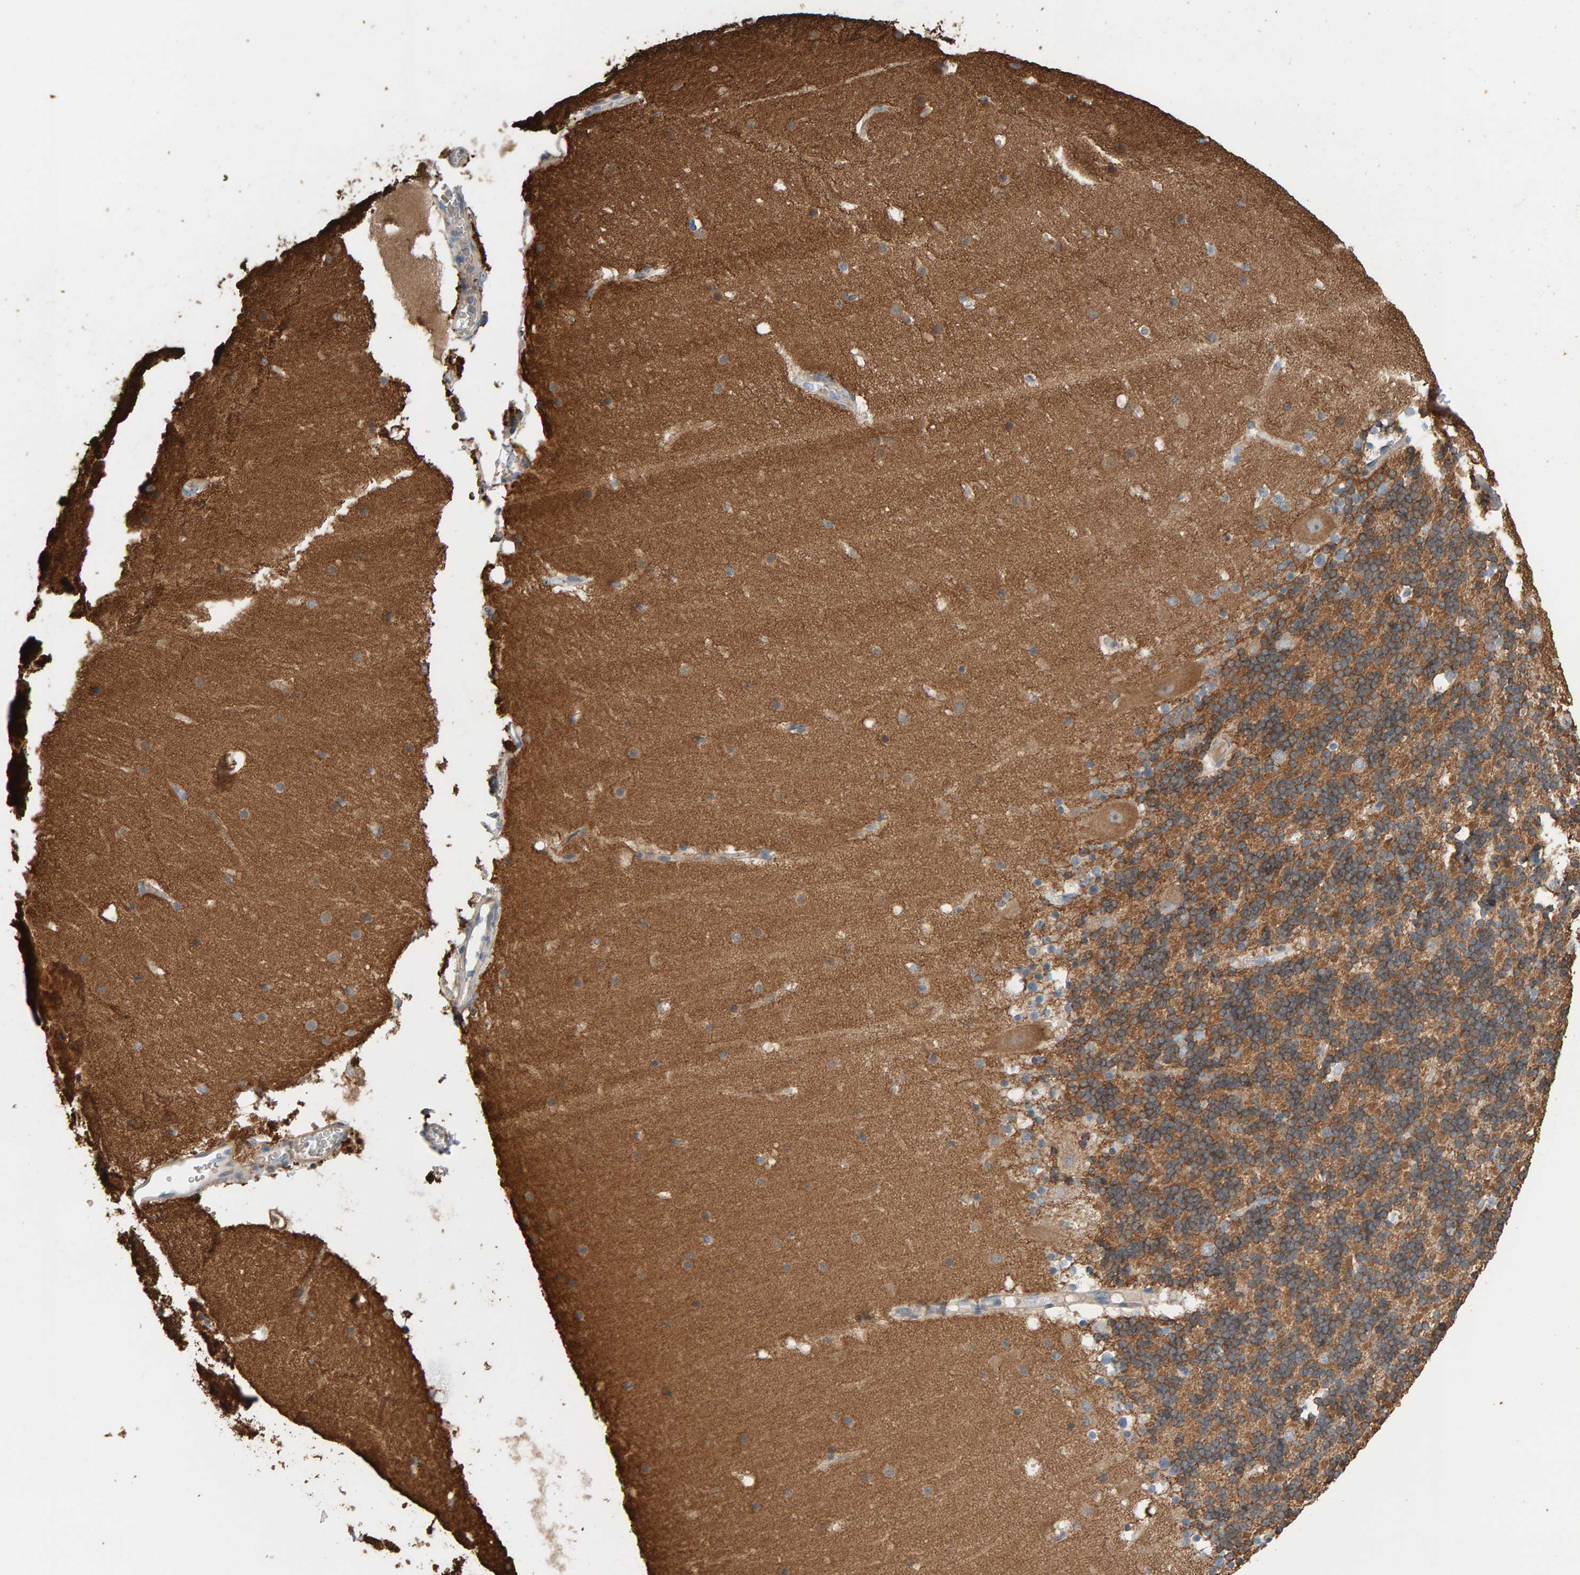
{"staining": {"intensity": "moderate", "quantity": ">75%", "location": "cytoplasmic/membranous"}, "tissue": "cerebellum", "cell_type": "Cells in granular layer", "image_type": "normal", "snomed": [{"axis": "morphology", "description": "Normal tissue, NOS"}, {"axis": "topography", "description": "Cerebellum"}], "caption": "Human cerebellum stained for a protein (brown) reveals moderate cytoplasmic/membranous positive staining in approximately >75% of cells in granular layer.", "gene": "IPPK", "patient": {"sex": "male", "age": 57}}